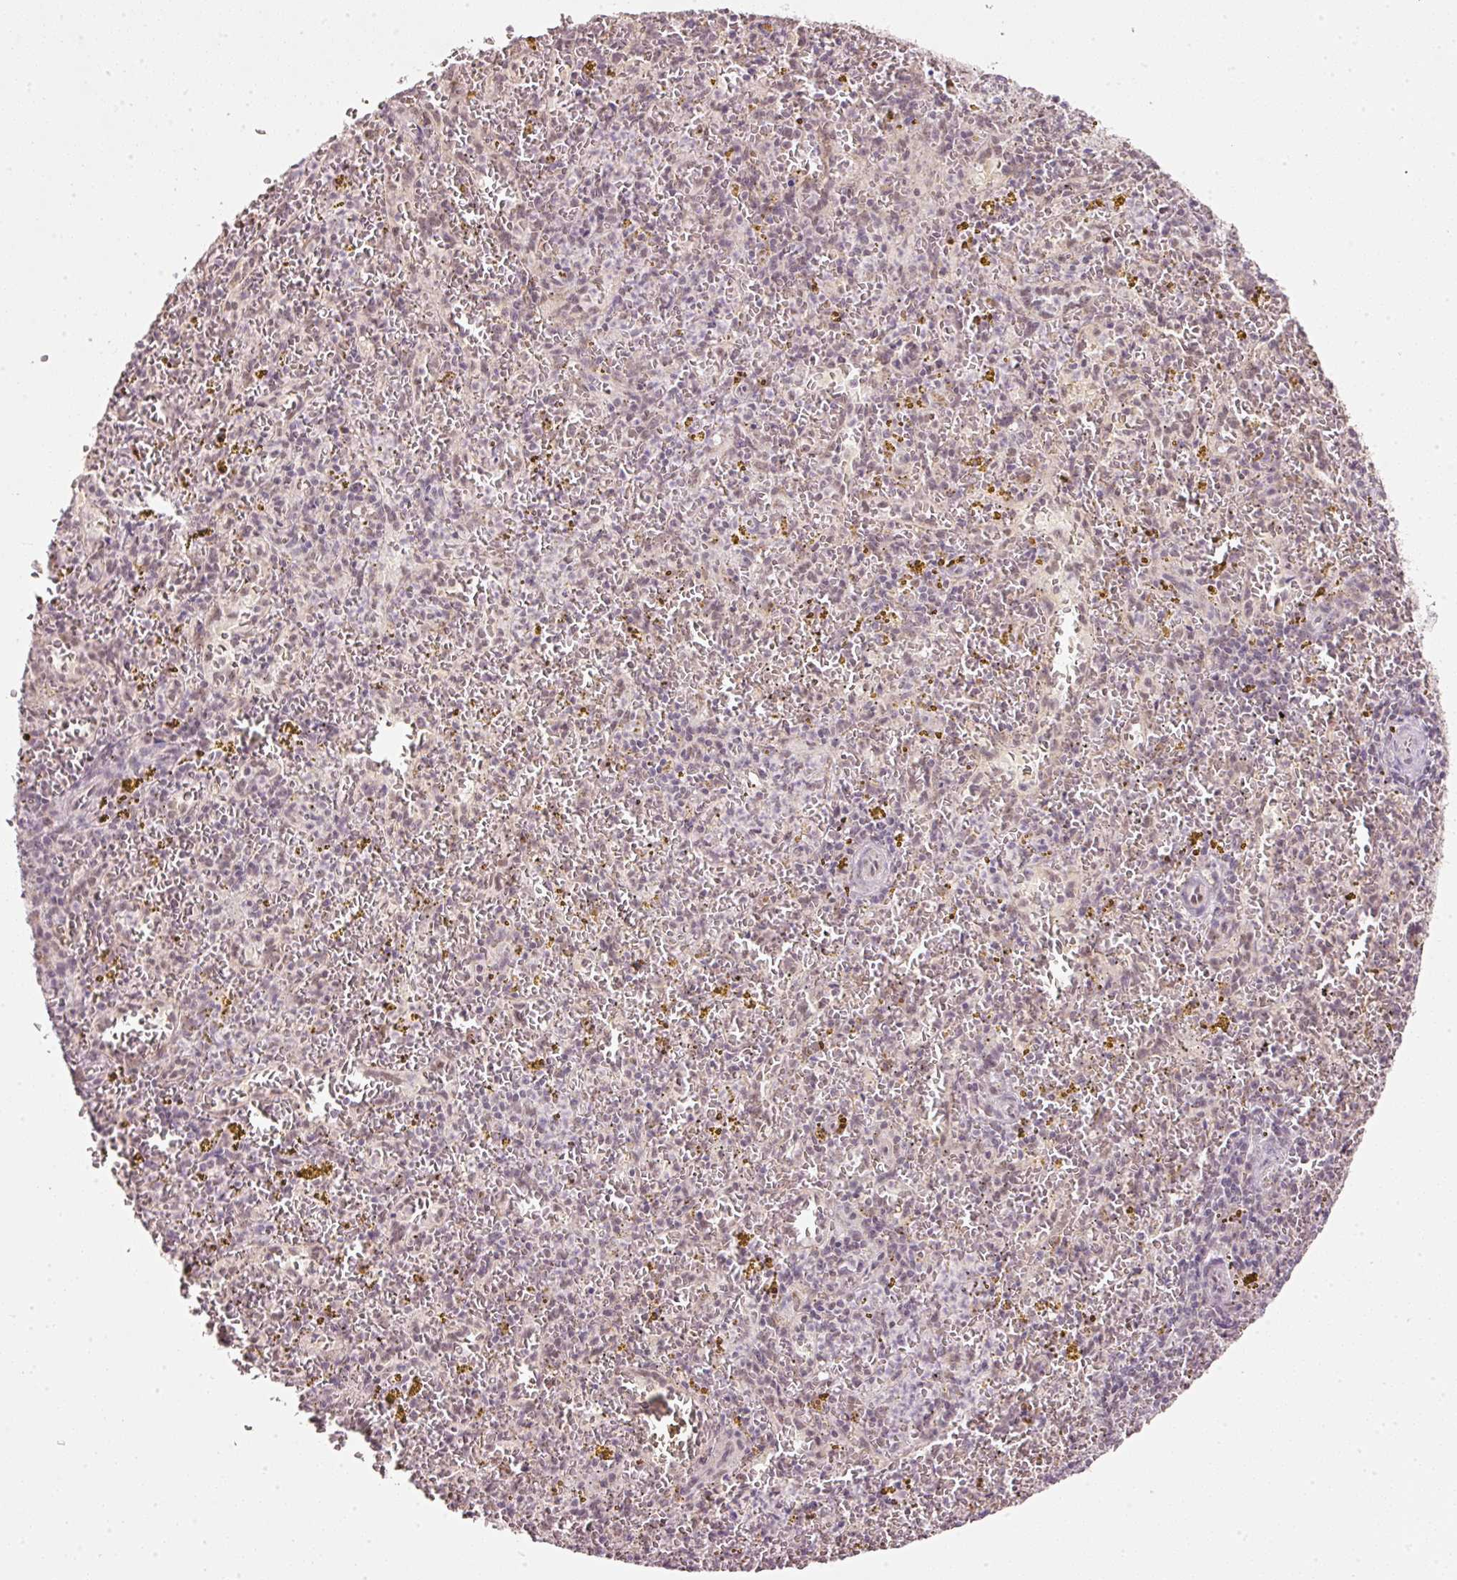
{"staining": {"intensity": "weak", "quantity": "<25%", "location": "nuclear"}, "tissue": "spleen", "cell_type": "Cells in red pulp", "image_type": "normal", "snomed": [{"axis": "morphology", "description": "Normal tissue, NOS"}, {"axis": "topography", "description": "Spleen"}], "caption": "IHC of benign spleen demonstrates no staining in cells in red pulp.", "gene": "FSTL3", "patient": {"sex": "male", "age": 57}}